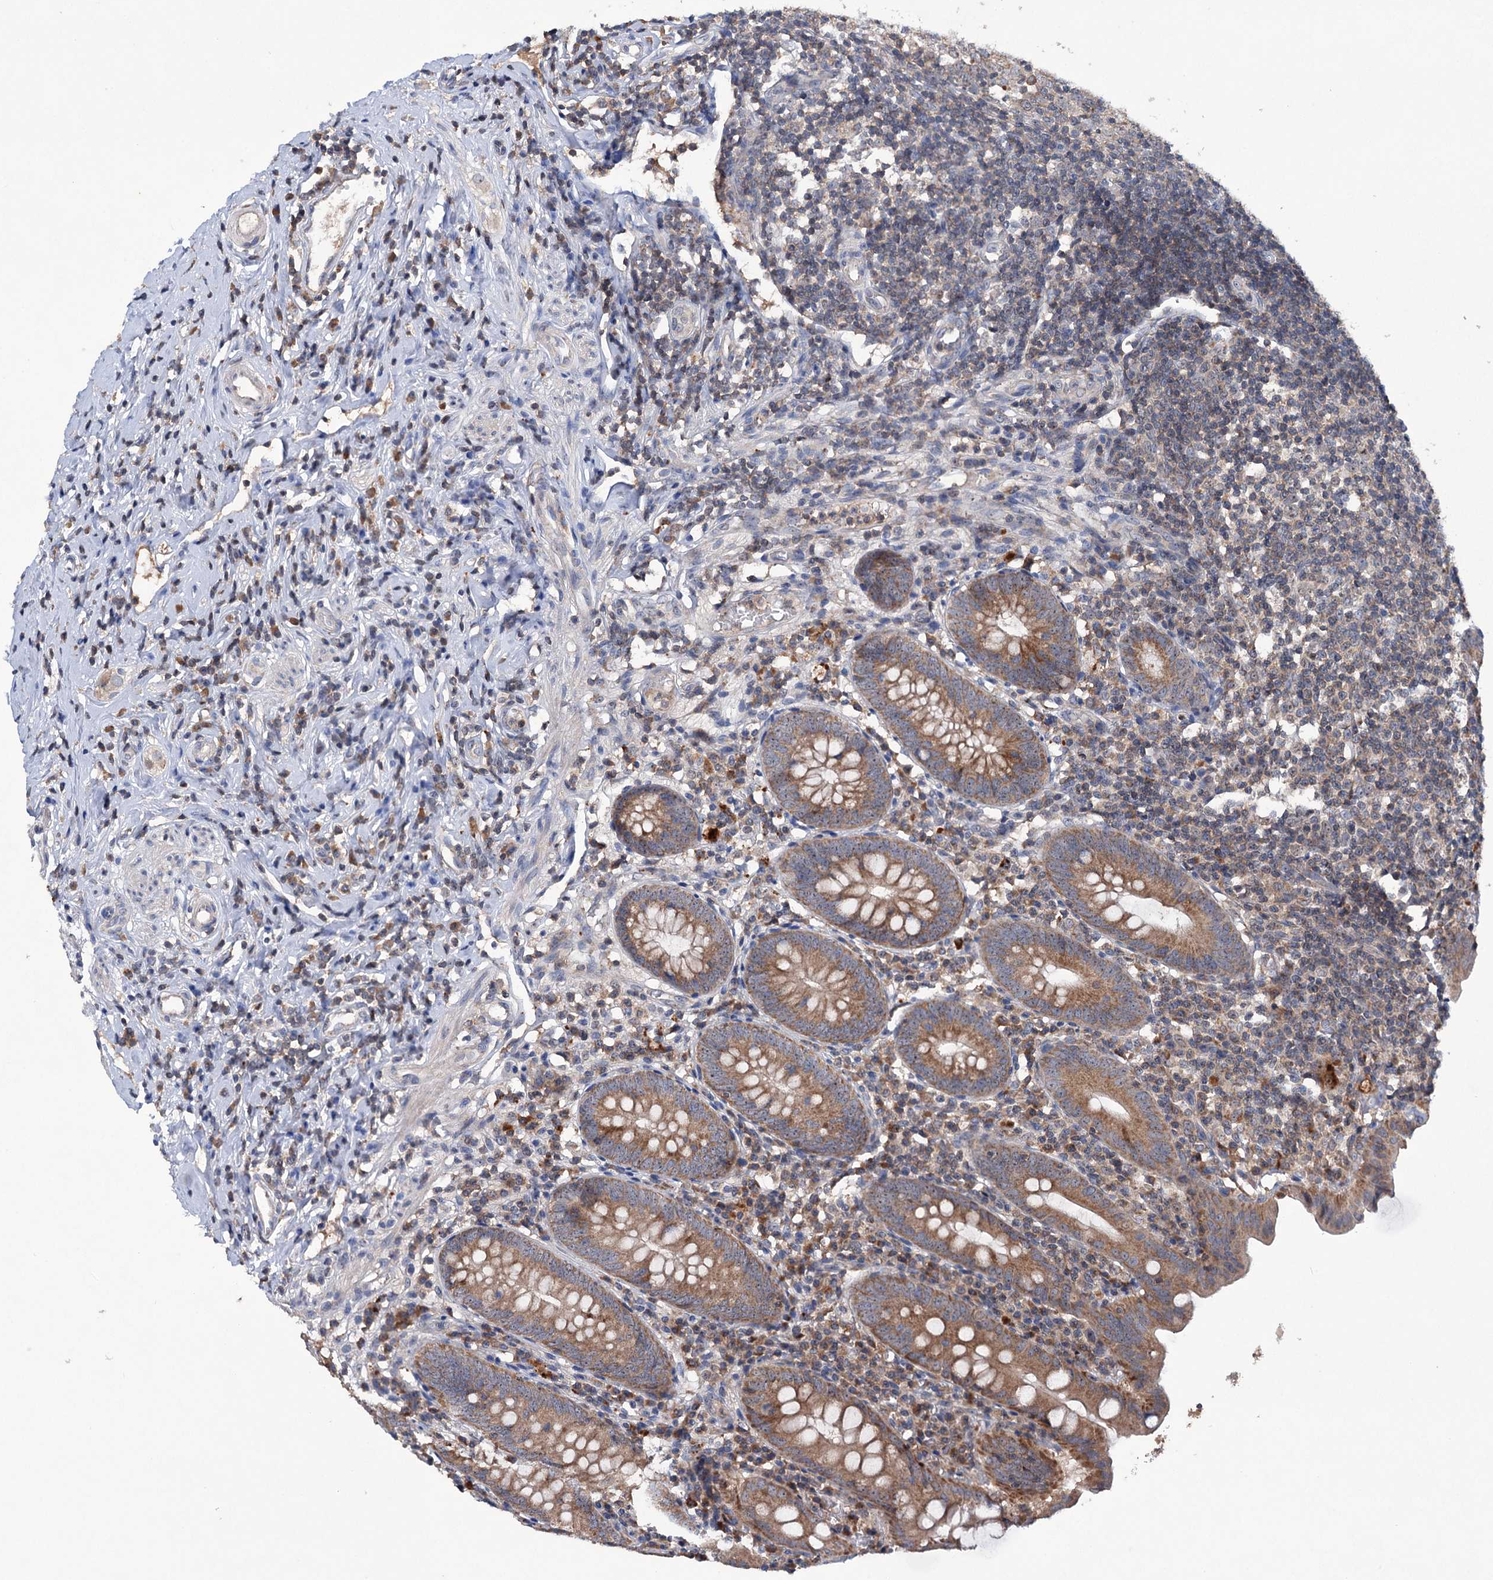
{"staining": {"intensity": "moderate", "quantity": ">75%", "location": "cytoplasmic/membranous"}, "tissue": "appendix", "cell_type": "Glandular cells", "image_type": "normal", "snomed": [{"axis": "morphology", "description": "Normal tissue, NOS"}, {"axis": "topography", "description": "Appendix"}], "caption": "This micrograph shows unremarkable appendix stained with IHC to label a protein in brown. The cytoplasmic/membranous of glandular cells show moderate positivity for the protein. Nuclei are counter-stained blue.", "gene": "HTR3B", "patient": {"sex": "female", "age": 54}}